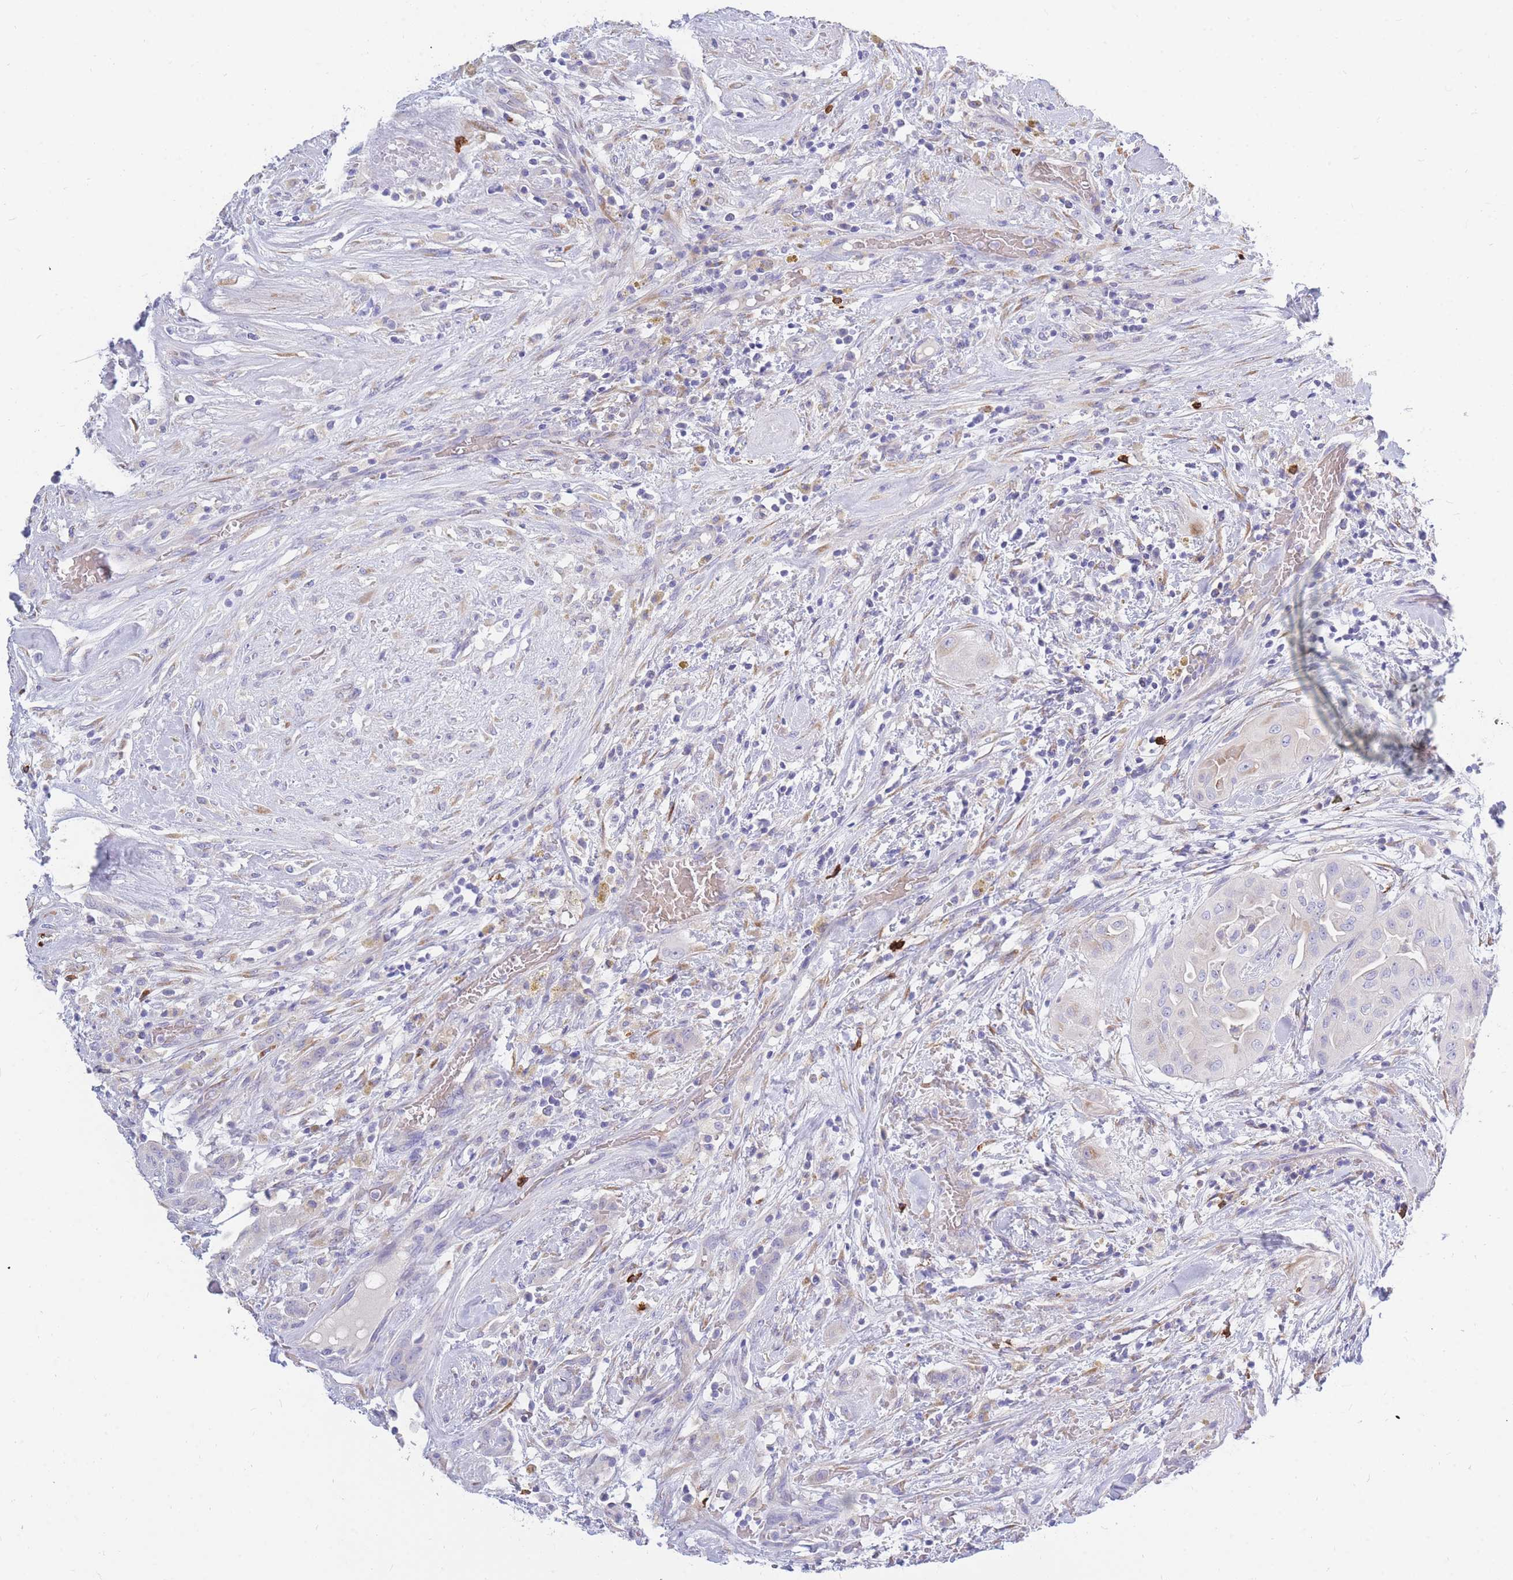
{"staining": {"intensity": "negative", "quantity": "none", "location": "none"}, "tissue": "thyroid cancer", "cell_type": "Tumor cells", "image_type": "cancer", "snomed": [{"axis": "morphology", "description": "Papillary adenocarcinoma, NOS"}, {"axis": "topography", "description": "Thyroid gland"}], "caption": "This photomicrograph is of thyroid cancer stained with immunohistochemistry to label a protein in brown with the nuclei are counter-stained blue. There is no expression in tumor cells.", "gene": "TPSD1", "patient": {"sex": "female", "age": 59}}